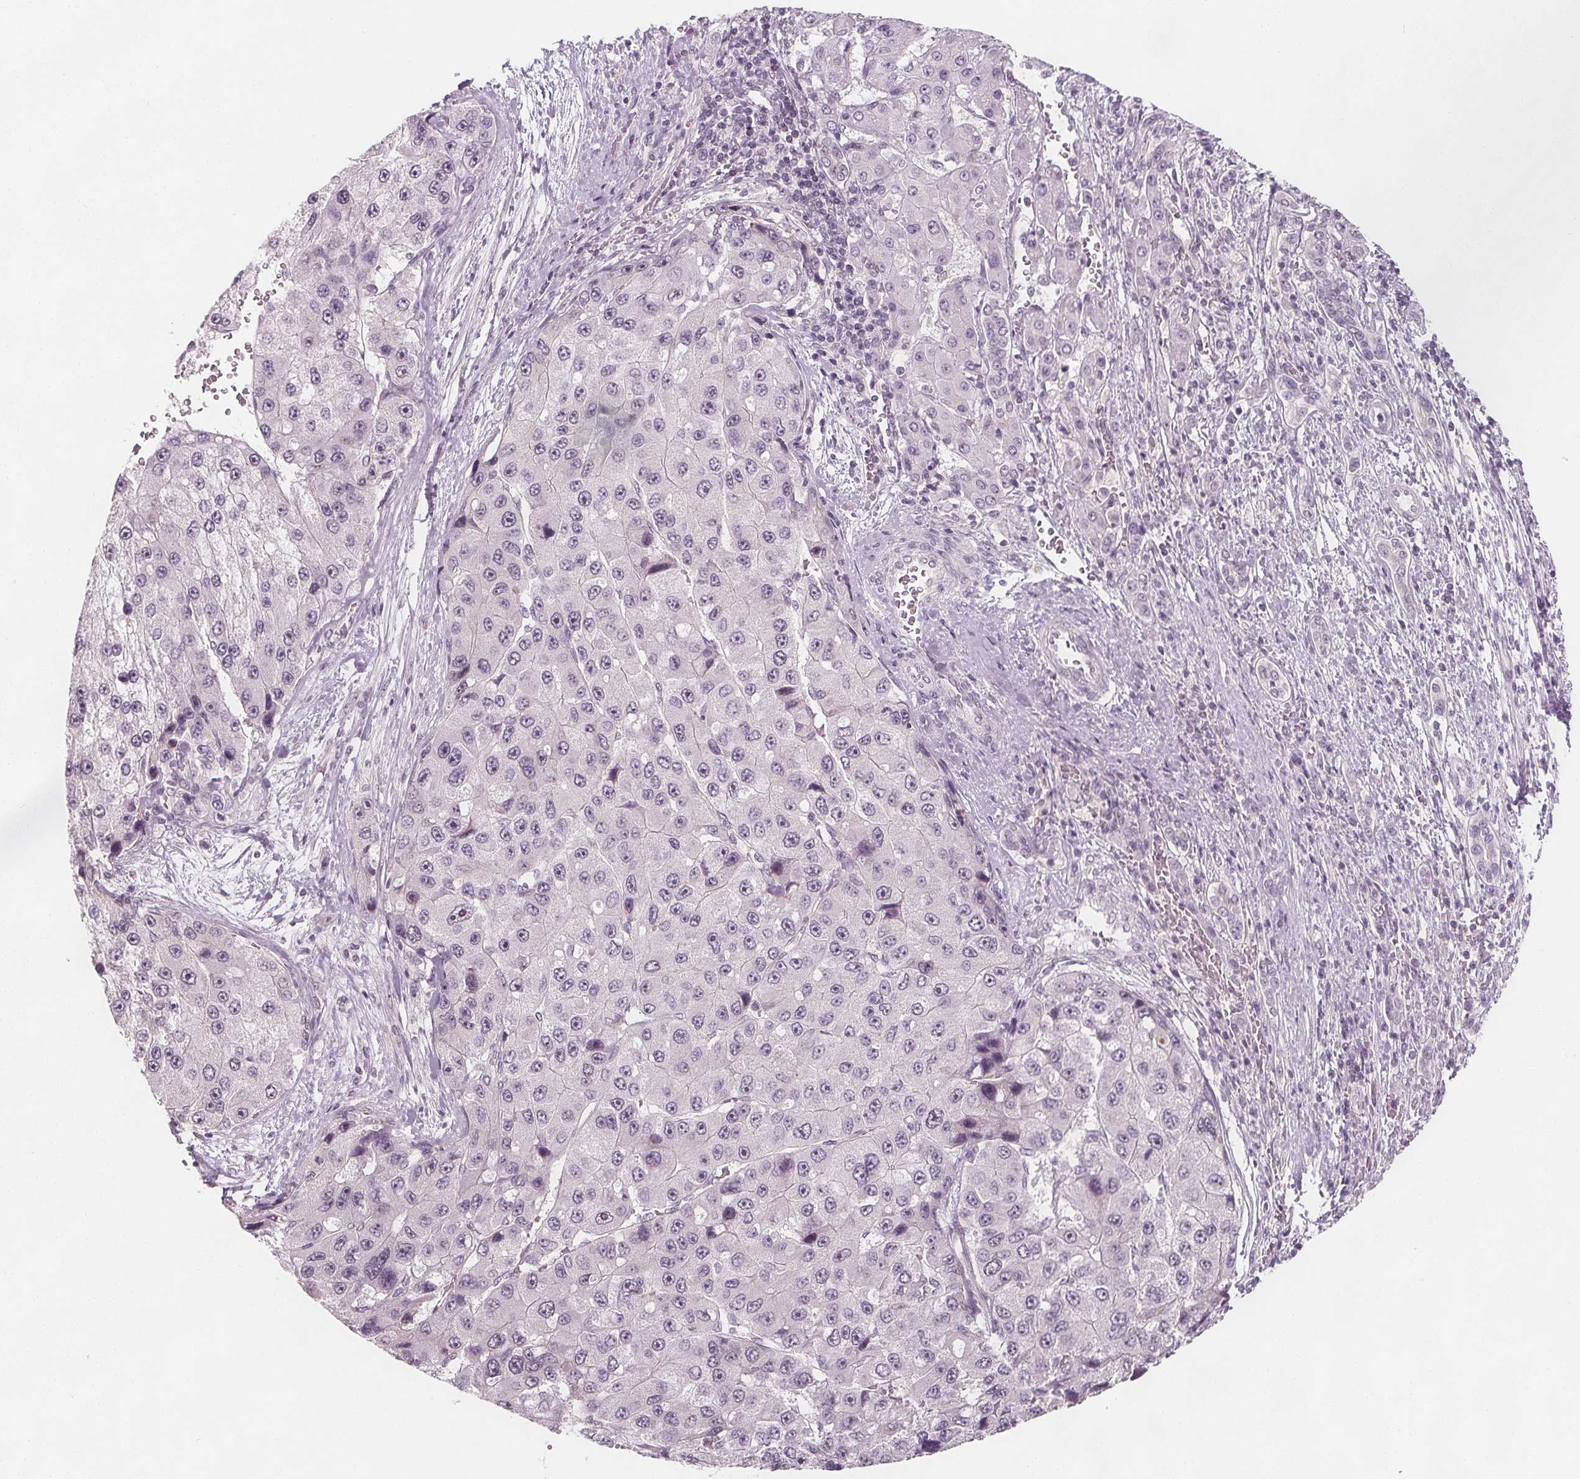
{"staining": {"intensity": "negative", "quantity": "none", "location": "none"}, "tissue": "liver cancer", "cell_type": "Tumor cells", "image_type": "cancer", "snomed": [{"axis": "morphology", "description": "Carcinoma, Hepatocellular, NOS"}, {"axis": "topography", "description": "Liver"}], "caption": "Immunohistochemistry (IHC) photomicrograph of neoplastic tissue: hepatocellular carcinoma (liver) stained with DAB (3,3'-diaminobenzidine) demonstrates no significant protein expression in tumor cells.", "gene": "C1orf167", "patient": {"sex": "female", "age": 73}}